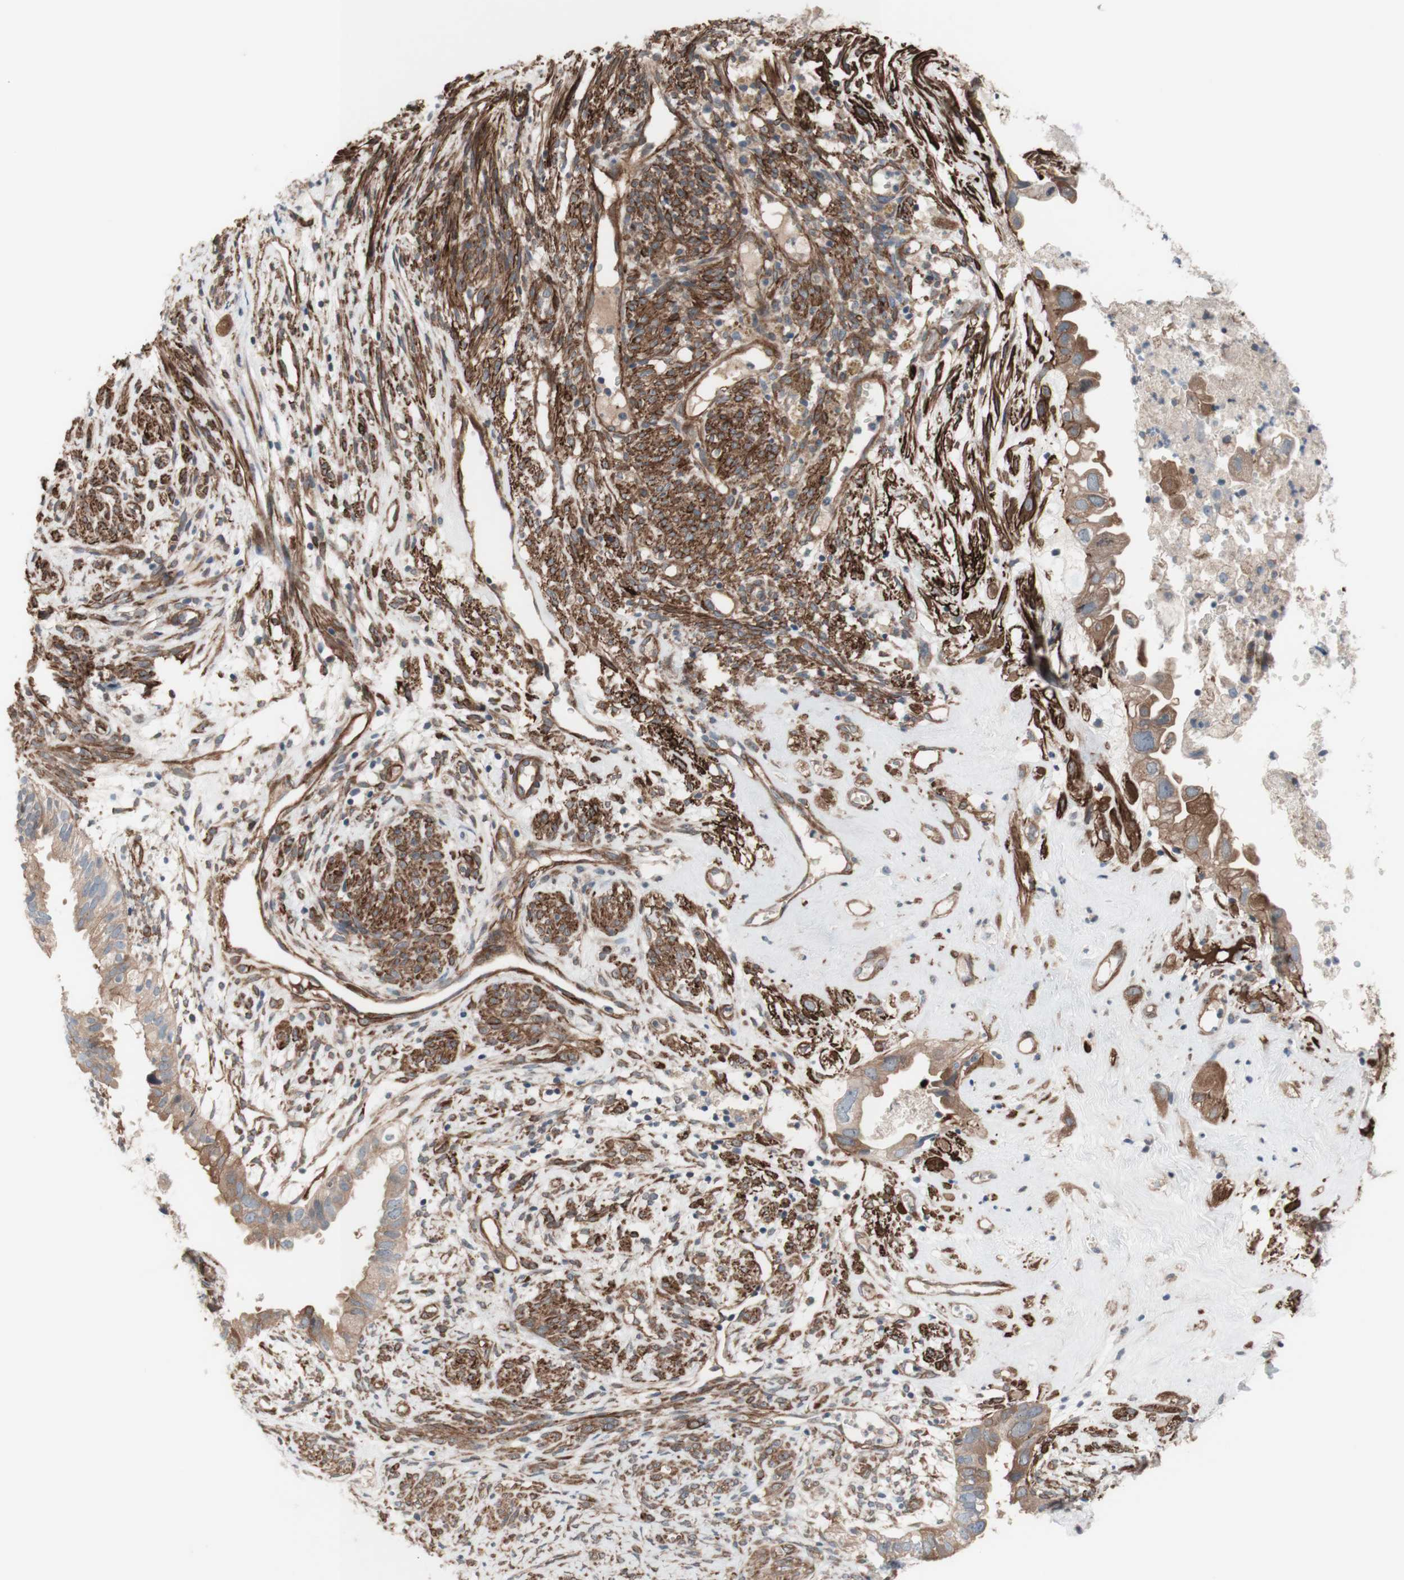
{"staining": {"intensity": "weak", "quantity": ">75%", "location": "cytoplasmic/membranous"}, "tissue": "cervical cancer", "cell_type": "Tumor cells", "image_type": "cancer", "snomed": [{"axis": "morphology", "description": "Normal tissue, NOS"}, {"axis": "morphology", "description": "Adenocarcinoma, NOS"}, {"axis": "topography", "description": "Cervix"}, {"axis": "topography", "description": "Endometrium"}], "caption": "A brown stain labels weak cytoplasmic/membranous staining of a protein in cervical cancer tumor cells.", "gene": "CNN3", "patient": {"sex": "female", "age": 86}}